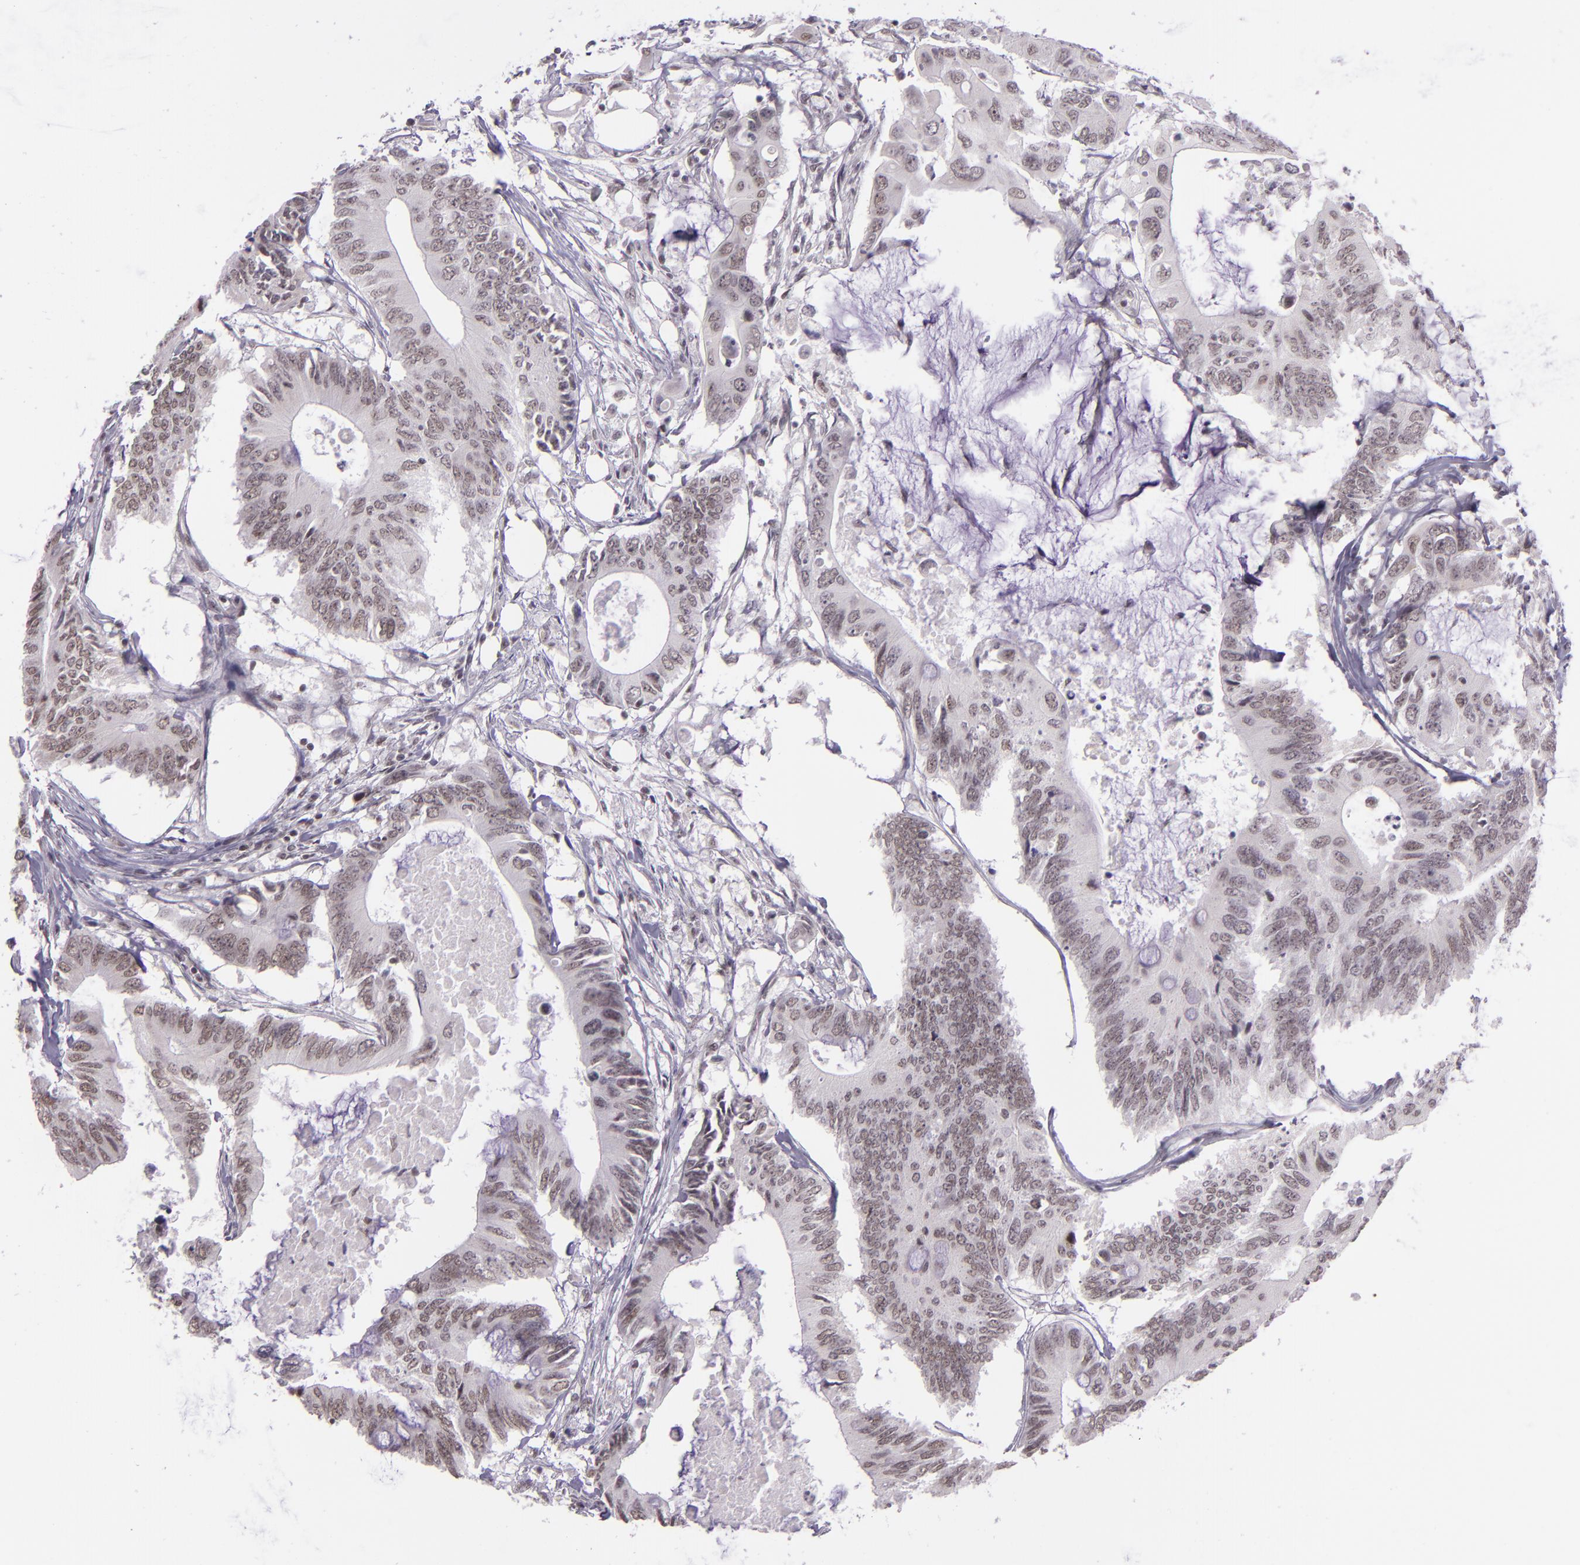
{"staining": {"intensity": "weak", "quantity": ">75%", "location": "nuclear"}, "tissue": "colorectal cancer", "cell_type": "Tumor cells", "image_type": "cancer", "snomed": [{"axis": "morphology", "description": "Adenocarcinoma, NOS"}, {"axis": "topography", "description": "Colon"}], "caption": "Colorectal cancer stained with a brown dye exhibits weak nuclear positive staining in approximately >75% of tumor cells.", "gene": "USF1", "patient": {"sex": "male", "age": 71}}